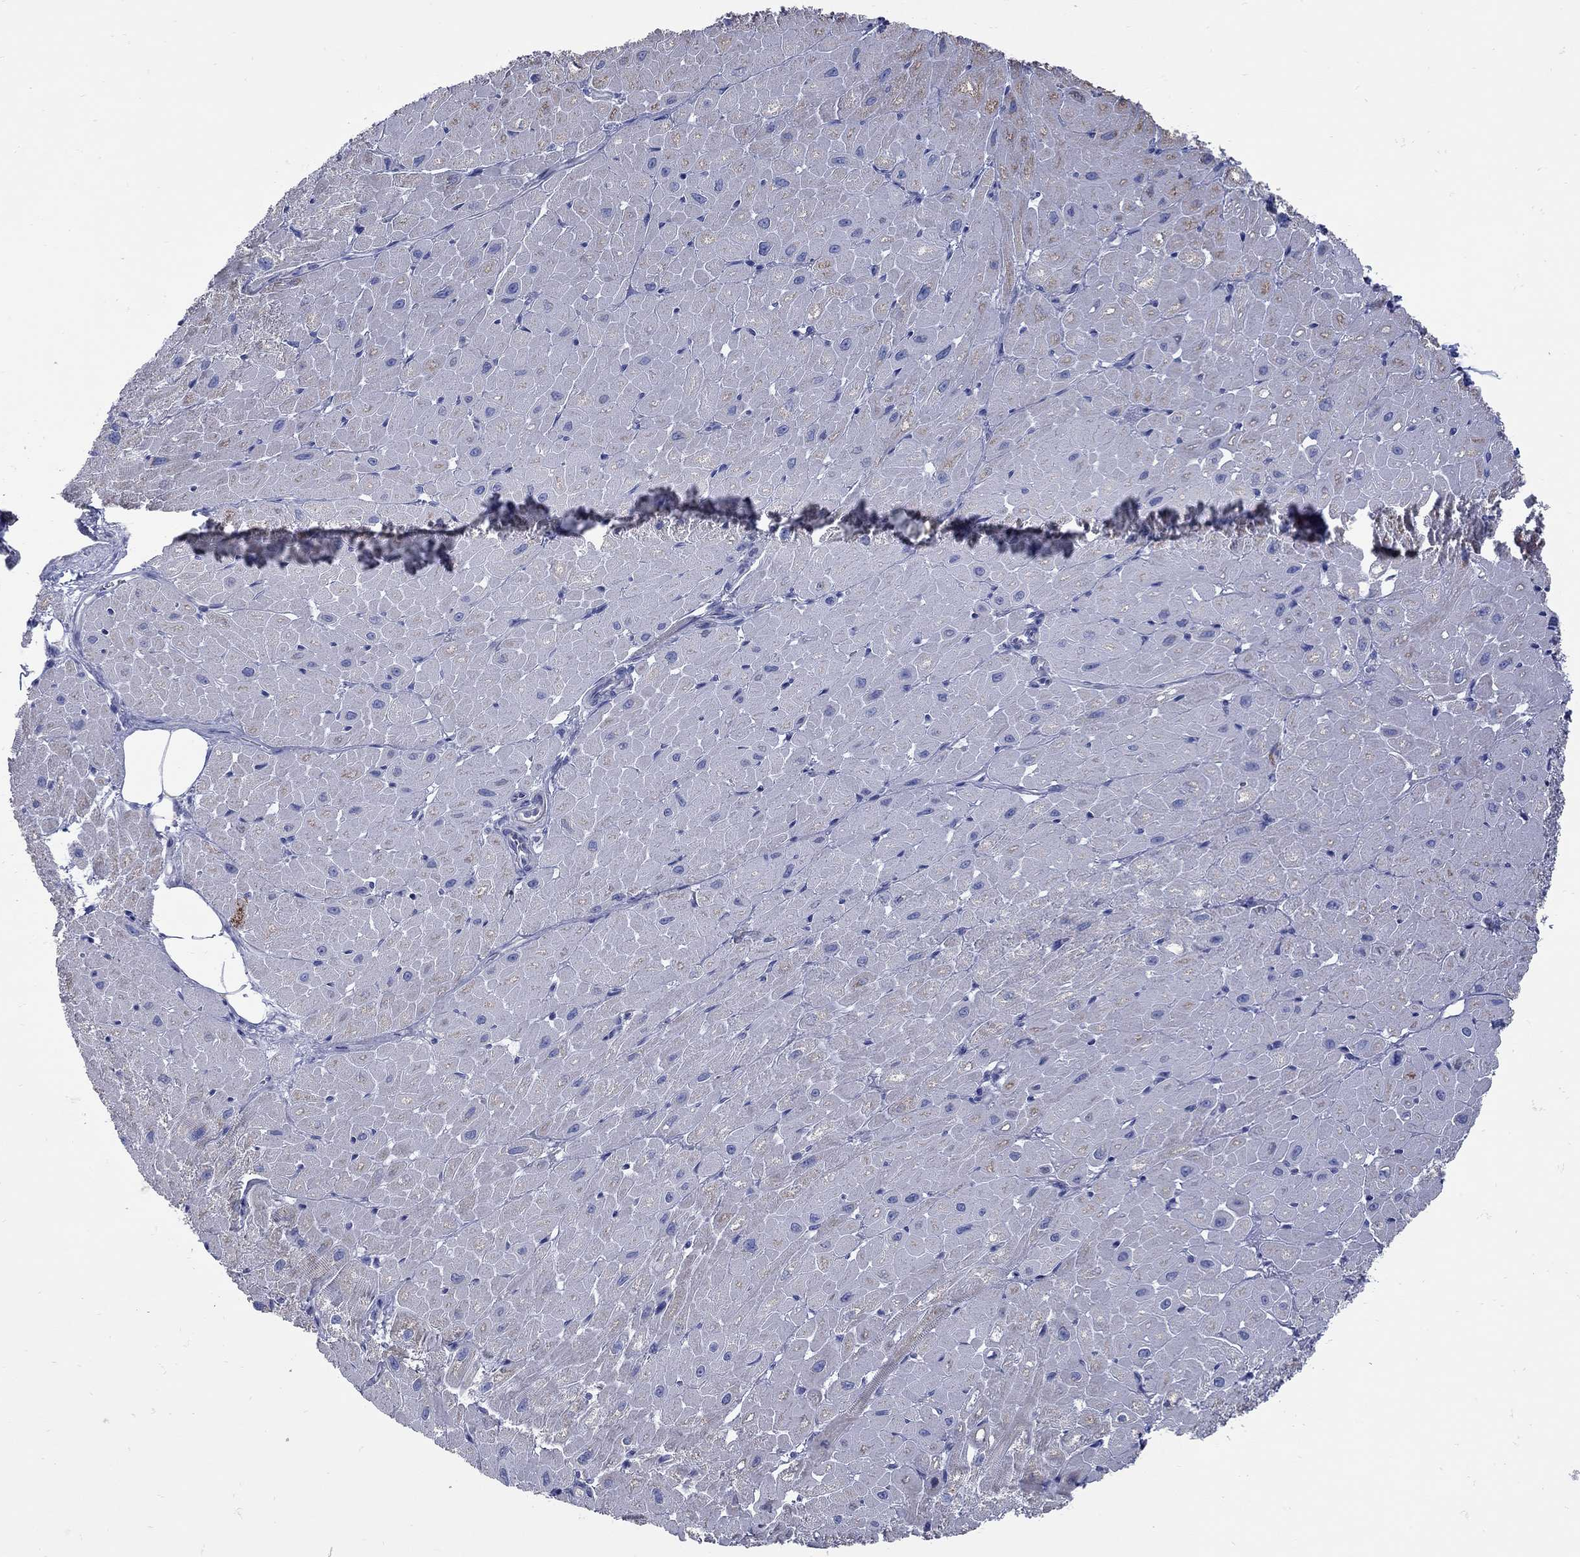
{"staining": {"intensity": "negative", "quantity": "none", "location": "none"}, "tissue": "heart muscle", "cell_type": "Cardiomyocytes", "image_type": "normal", "snomed": [{"axis": "morphology", "description": "Normal tissue, NOS"}, {"axis": "topography", "description": "Heart"}], "caption": "DAB (3,3'-diaminobenzidine) immunohistochemical staining of unremarkable heart muscle demonstrates no significant positivity in cardiomyocytes. (DAB (3,3'-diaminobenzidine) IHC with hematoxylin counter stain).", "gene": "PDZD3", "patient": {"sex": "male", "age": 62}}